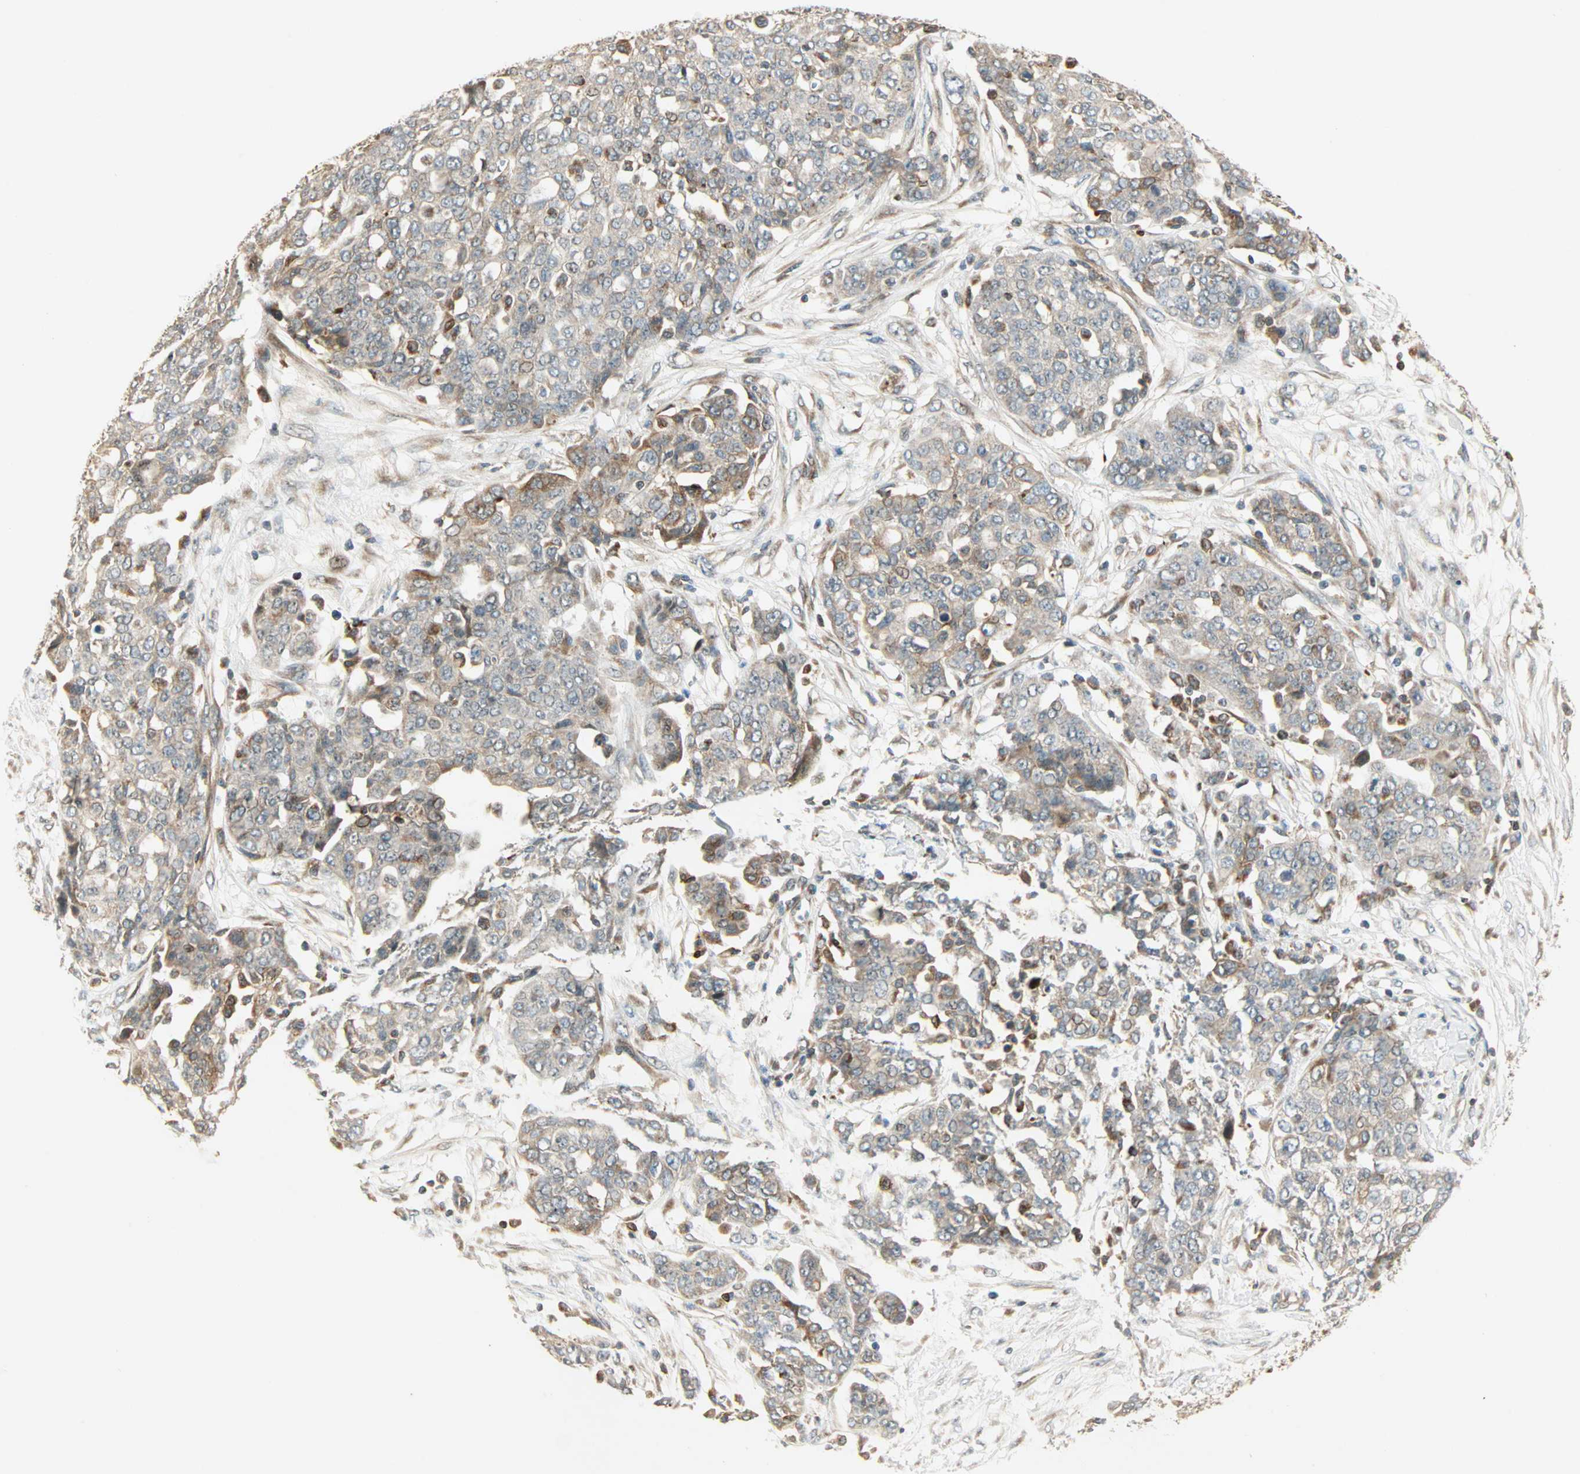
{"staining": {"intensity": "weak", "quantity": ">75%", "location": "cytoplasmic/membranous"}, "tissue": "ovarian cancer", "cell_type": "Tumor cells", "image_type": "cancer", "snomed": [{"axis": "morphology", "description": "Cystadenocarcinoma, serous, NOS"}, {"axis": "topography", "description": "Soft tissue"}, {"axis": "topography", "description": "Ovary"}], "caption": "Ovarian cancer (serous cystadenocarcinoma) was stained to show a protein in brown. There is low levels of weak cytoplasmic/membranous positivity in approximately >75% of tumor cells. Ihc stains the protein in brown and the nuclei are stained blue.", "gene": "PNPLA6", "patient": {"sex": "female", "age": 57}}